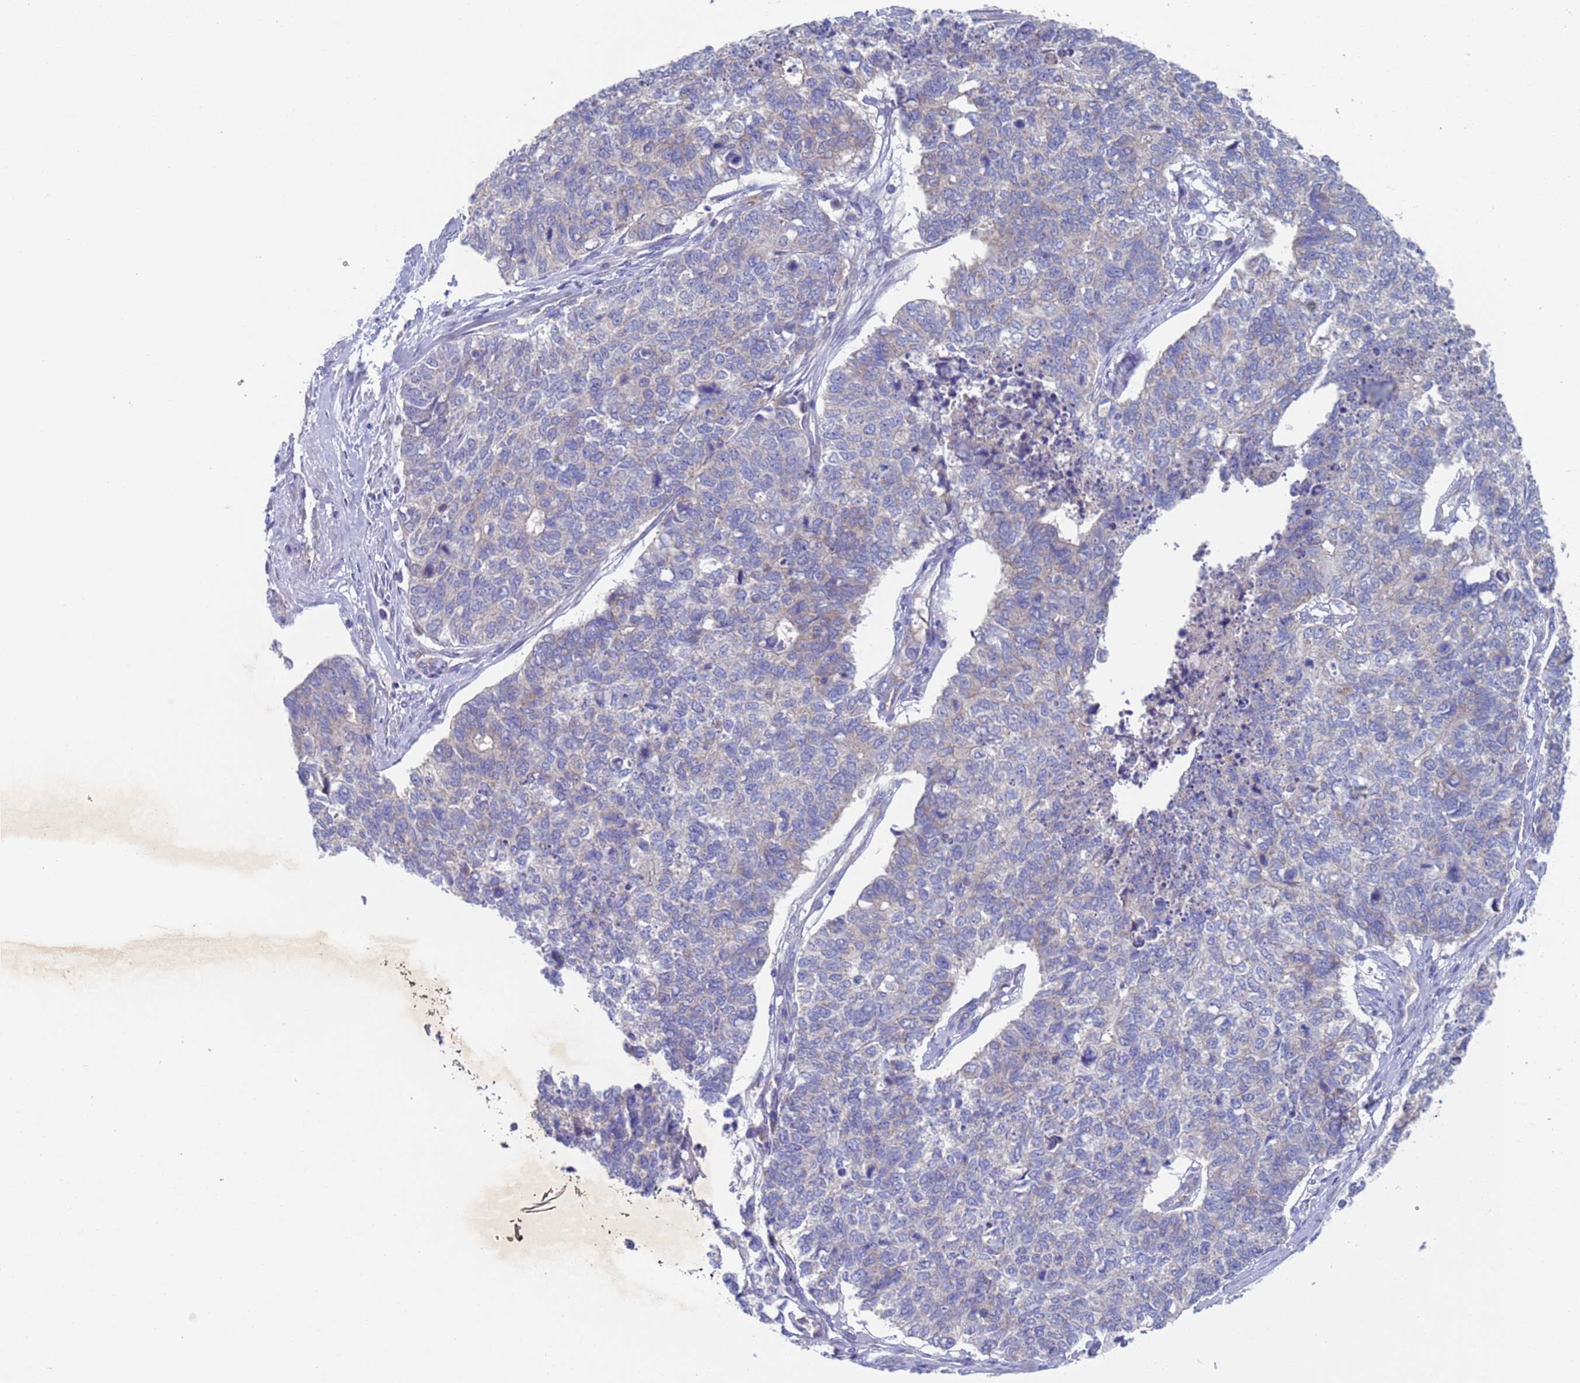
{"staining": {"intensity": "negative", "quantity": "none", "location": "none"}, "tissue": "cervical cancer", "cell_type": "Tumor cells", "image_type": "cancer", "snomed": [{"axis": "morphology", "description": "Squamous cell carcinoma, NOS"}, {"axis": "topography", "description": "Cervix"}], "caption": "Human cervical cancer stained for a protein using IHC exhibits no positivity in tumor cells.", "gene": "PET117", "patient": {"sex": "female", "age": 63}}